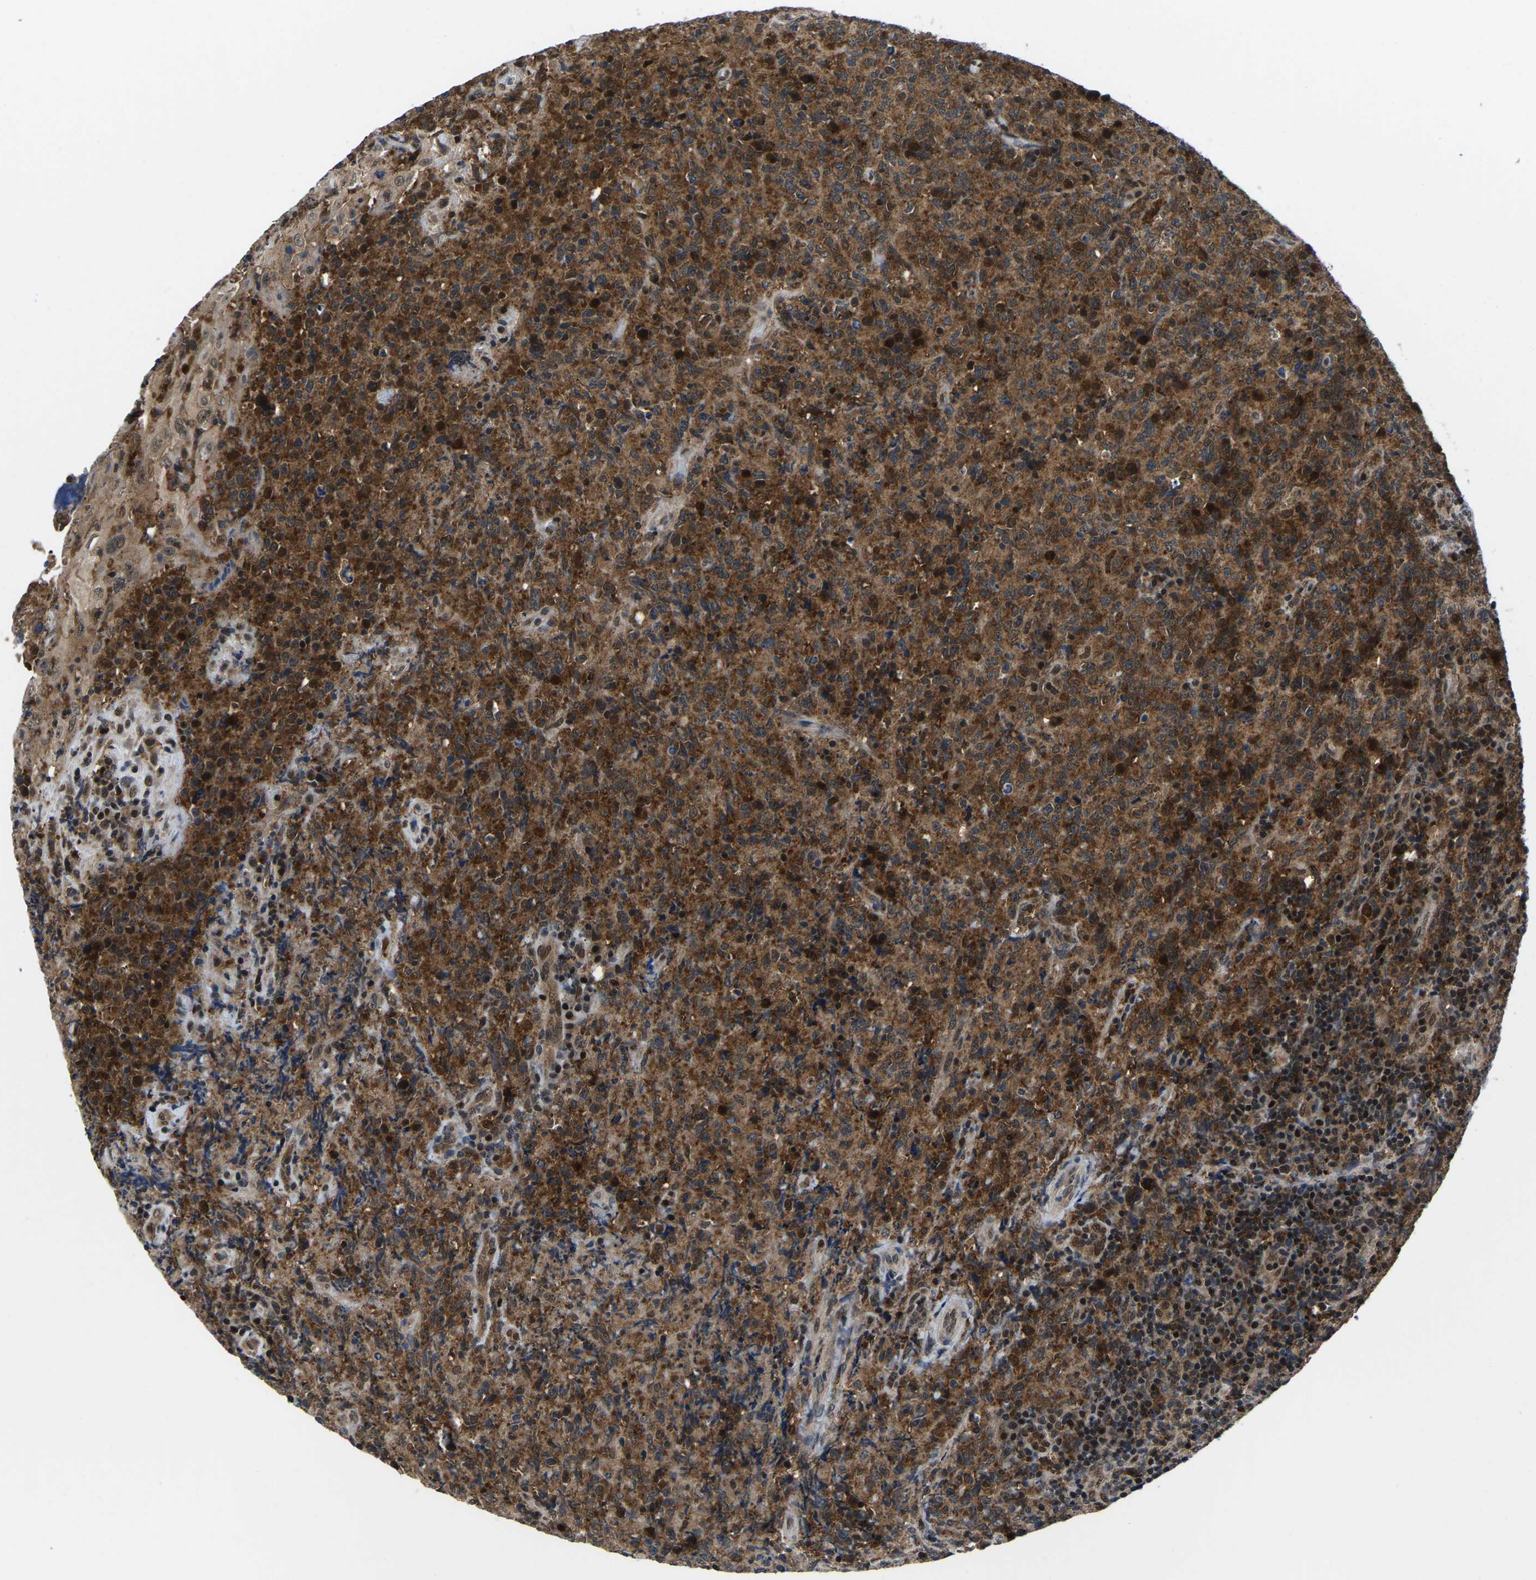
{"staining": {"intensity": "moderate", "quantity": ">75%", "location": "cytoplasmic/membranous,nuclear"}, "tissue": "lymphoma", "cell_type": "Tumor cells", "image_type": "cancer", "snomed": [{"axis": "morphology", "description": "Malignant lymphoma, non-Hodgkin's type, High grade"}, {"axis": "topography", "description": "Tonsil"}], "caption": "This photomicrograph exhibits IHC staining of human malignant lymphoma, non-Hodgkin's type (high-grade), with medium moderate cytoplasmic/membranous and nuclear positivity in about >75% of tumor cells.", "gene": "DFFA", "patient": {"sex": "female", "age": 36}}